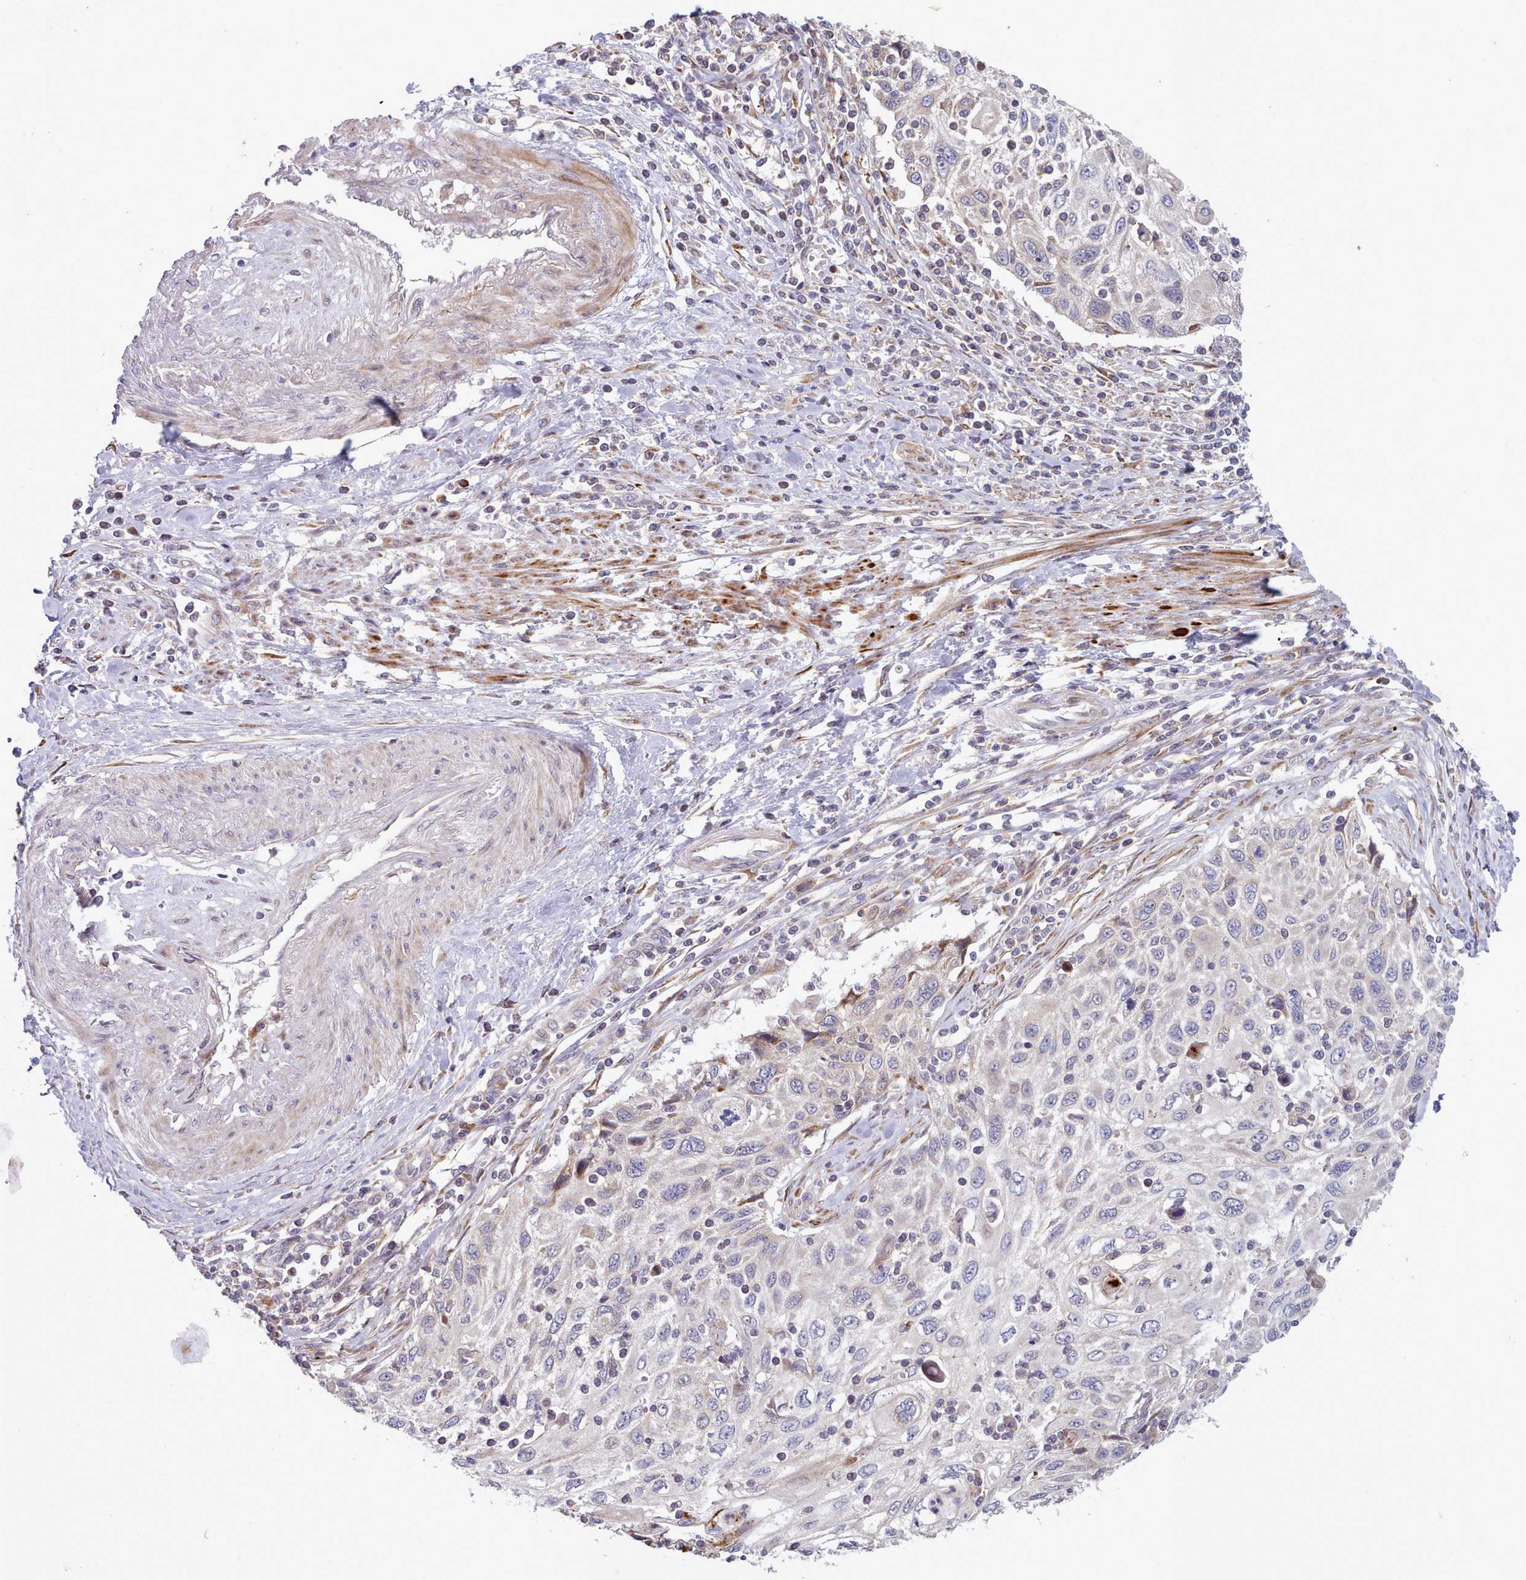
{"staining": {"intensity": "negative", "quantity": "none", "location": "none"}, "tissue": "cervical cancer", "cell_type": "Tumor cells", "image_type": "cancer", "snomed": [{"axis": "morphology", "description": "Squamous cell carcinoma, NOS"}, {"axis": "topography", "description": "Cervix"}], "caption": "Tumor cells are negative for brown protein staining in cervical cancer (squamous cell carcinoma).", "gene": "TRIM26", "patient": {"sex": "female", "age": 70}}